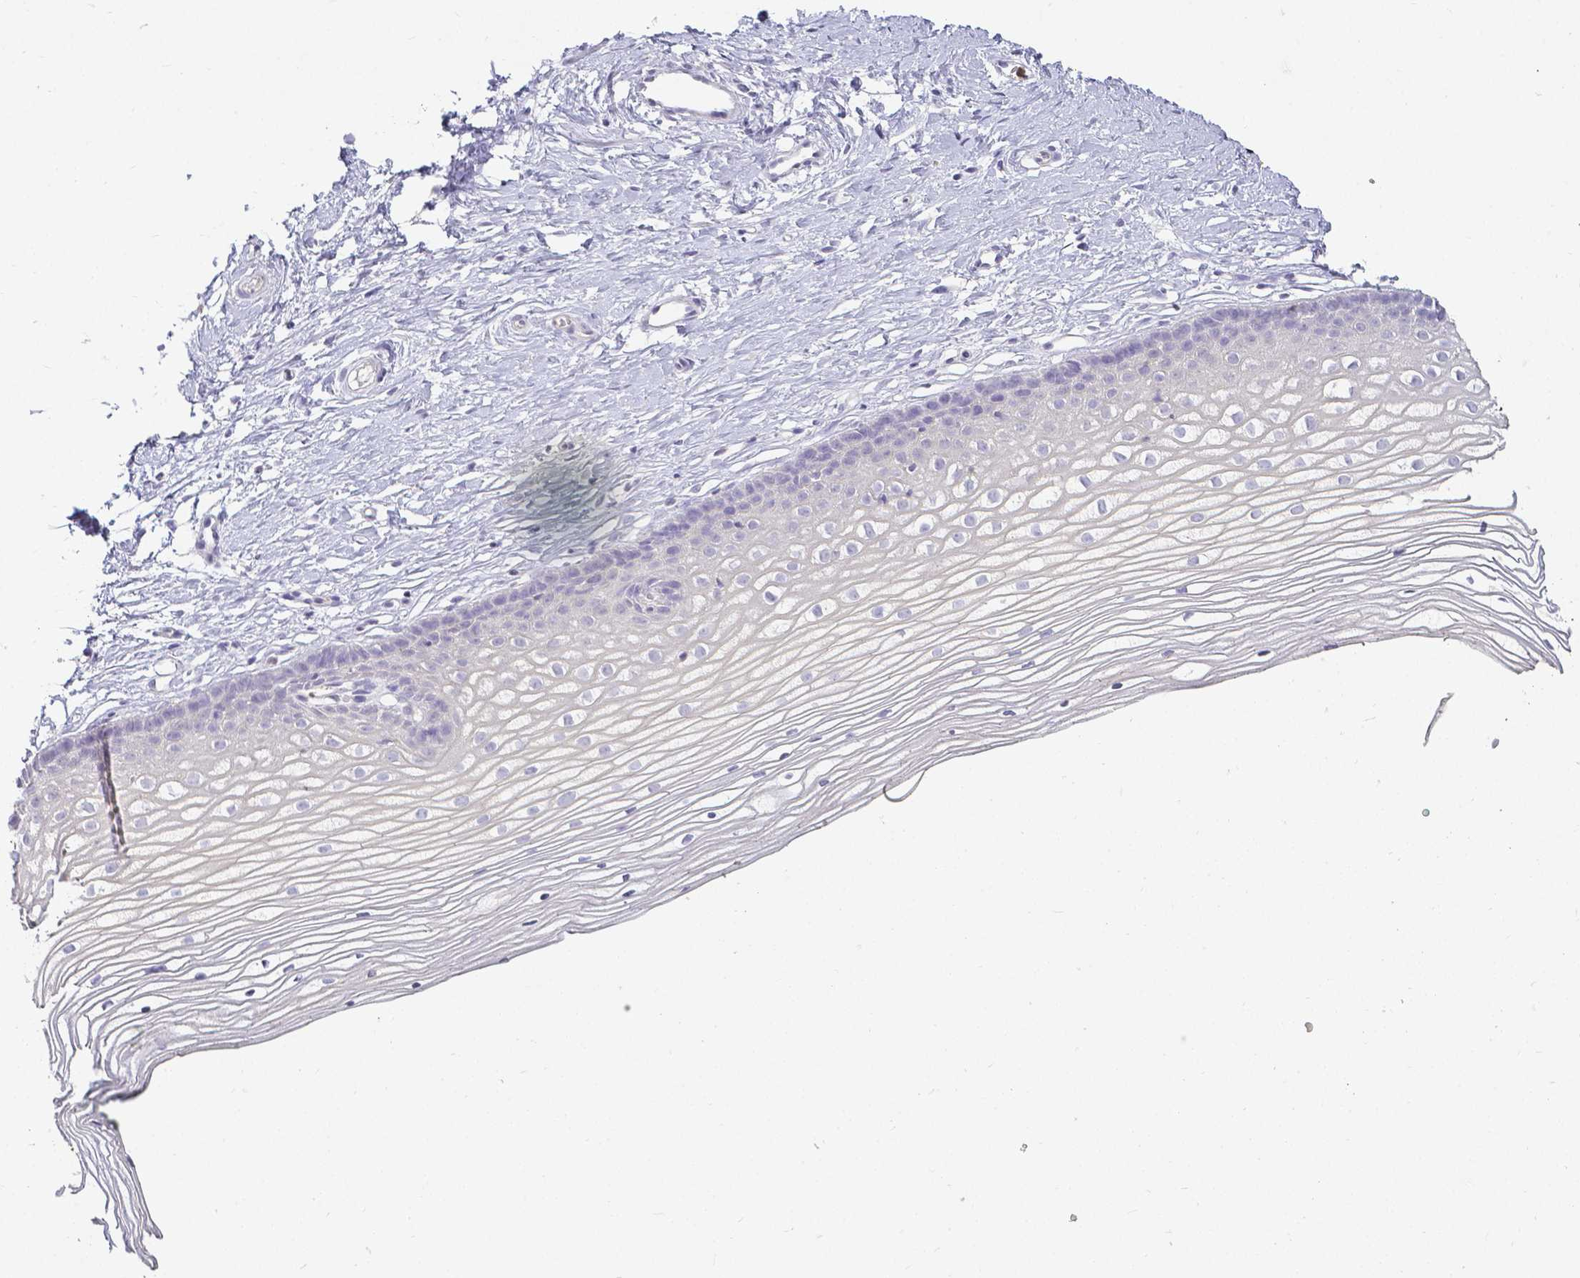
{"staining": {"intensity": "negative", "quantity": "none", "location": "none"}, "tissue": "cervix", "cell_type": "Squamous epithelial cells", "image_type": "normal", "snomed": [{"axis": "morphology", "description": "Normal tissue, NOS"}, {"axis": "topography", "description": "Cervix"}], "caption": "DAB immunohistochemical staining of unremarkable human cervix reveals no significant staining in squamous epithelial cells. (DAB IHC, high magnification).", "gene": "KCNH1", "patient": {"sex": "female", "age": 40}}